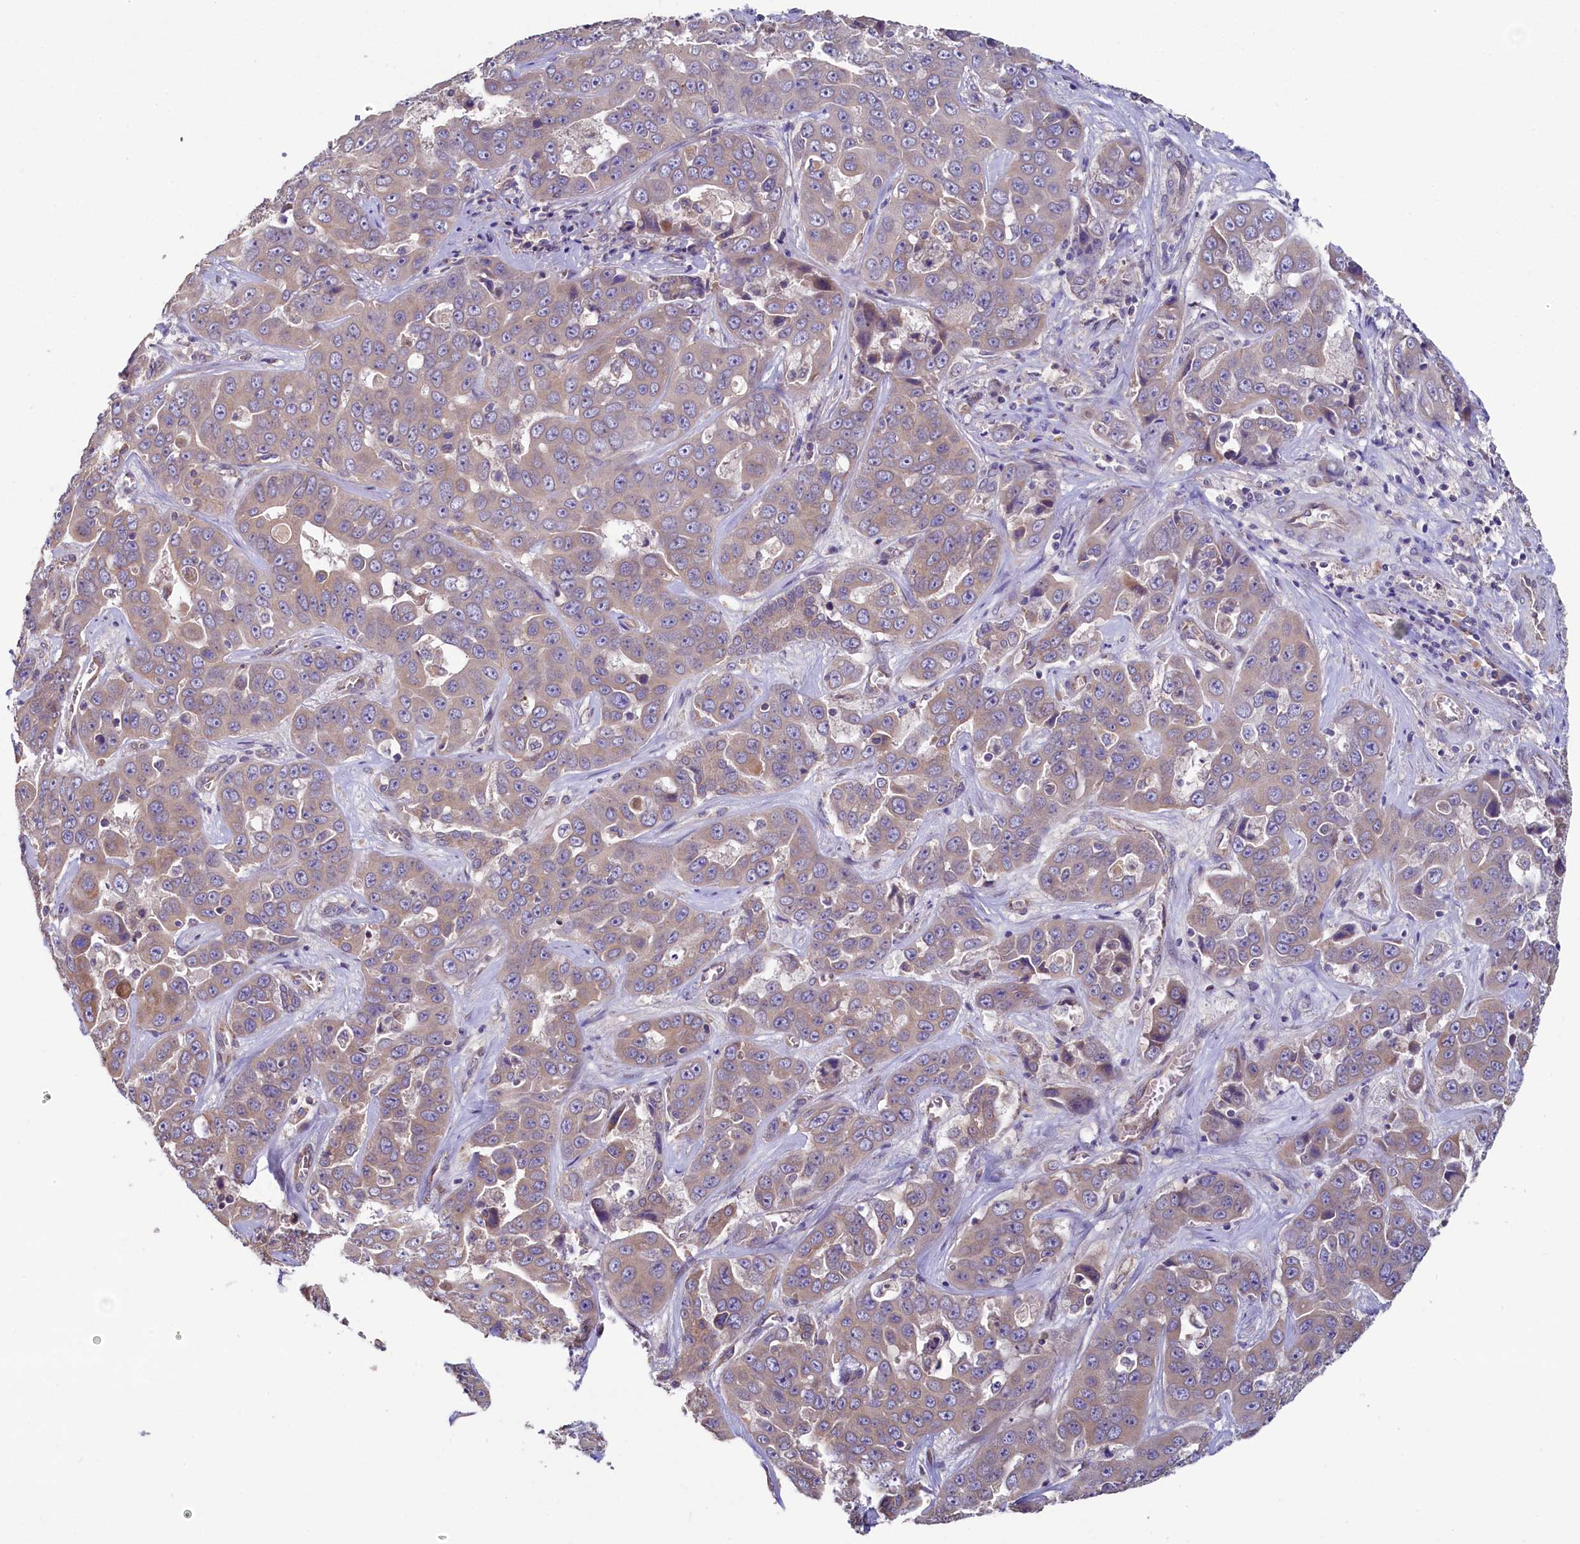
{"staining": {"intensity": "weak", "quantity": "25%-75%", "location": "cytoplasmic/membranous"}, "tissue": "liver cancer", "cell_type": "Tumor cells", "image_type": "cancer", "snomed": [{"axis": "morphology", "description": "Cholangiocarcinoma"}, {"axis": "topography", "description": "Liver"}], "caption": "The immunohistochemical stain highlights weak cytoplasmic/membranous staining in tumor cells of liver cancer tissue.", "gene": "SPATA2L", "patient": {"sex": "female", "age": 52}}